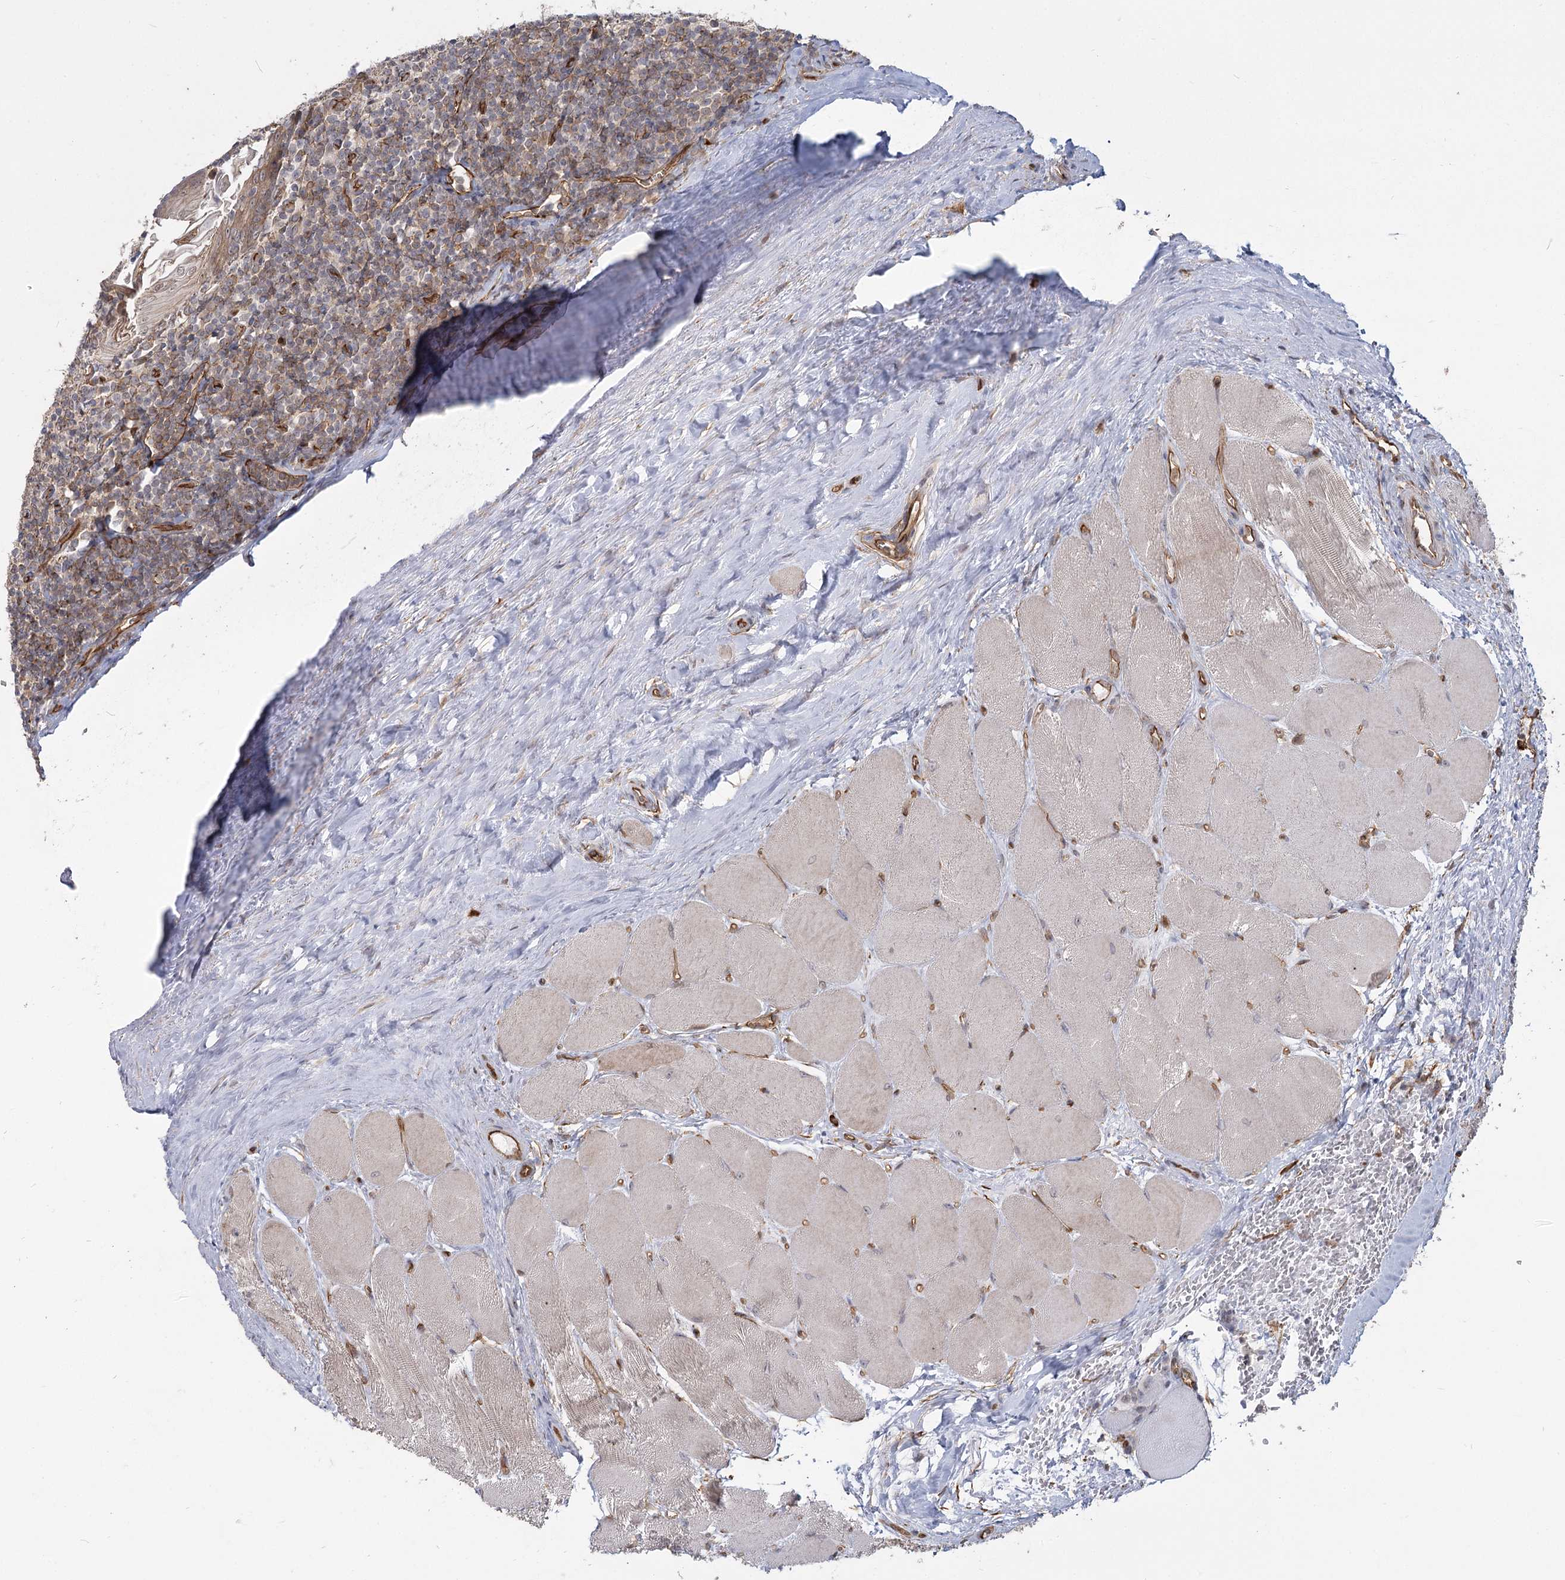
{"staining": {"intensity": "weak", "quantity": "<25%", "location": "cytoplasmic/membranous"}, "tissue": "tonsil", "cell_type": "Germinal center cells", "image_type": "normal", "snomed": [{"axis": "morphology", "description": "Normal tissue, NOS"}, {"axis": "topography", "description": "Tonsil"}], "caption": "This micrograph is of benign tonsil stained with immunohistochemistry (IHC) to label a protein in brown with the nuclei are counter-stained blue. There is no staining in germinal center cells.", "gene": "RPP14", "patient": {"sex": "male", "age": 27}}